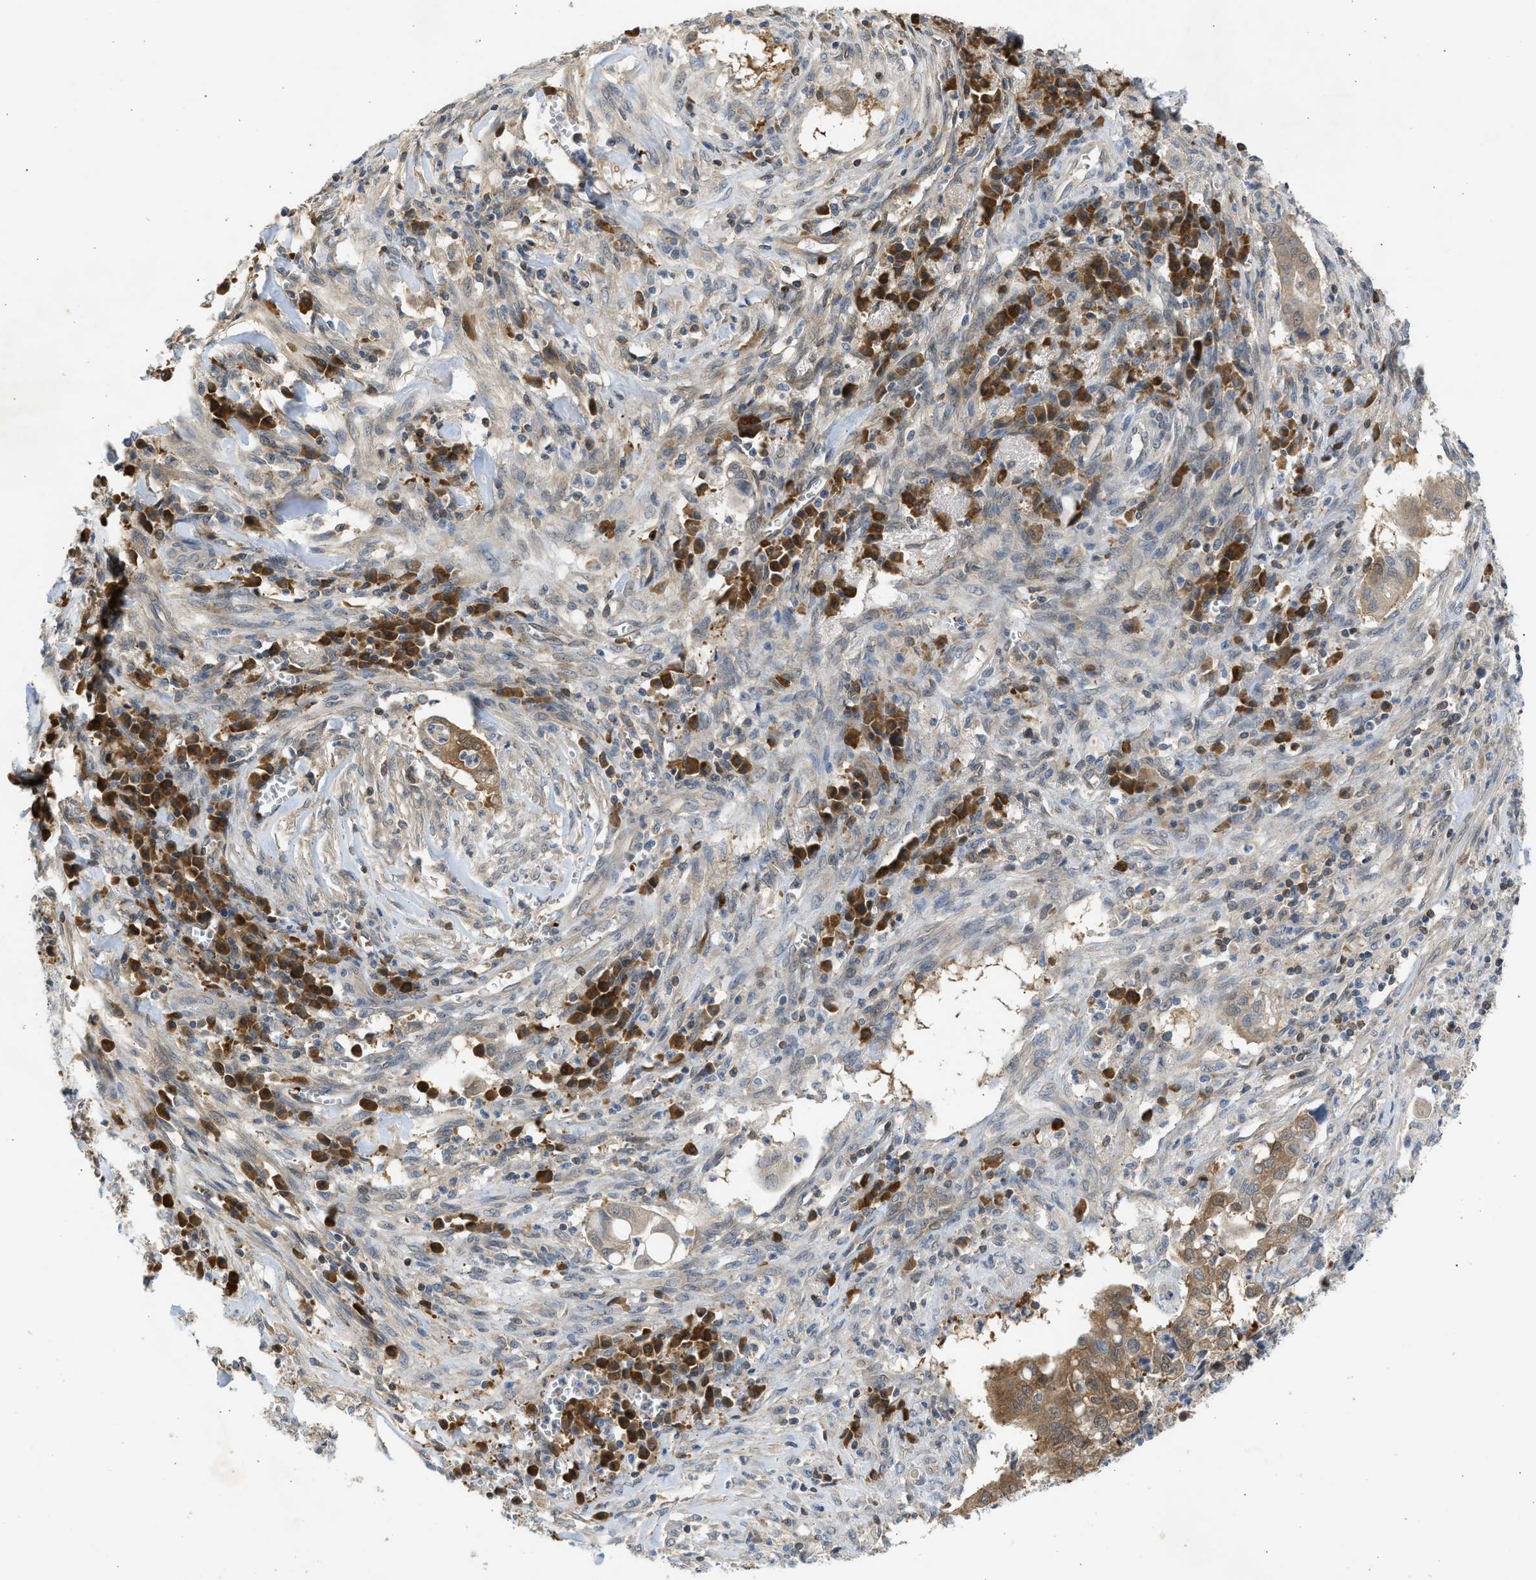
{"staining": {"intensity": "moderate", "quantity": ">75%", "location": "cytoplasmic/membranous"}, "tissue": "cervical cancer", "cell_type": "Tumor cells", "image_type": "cancer", "snomed": [{"axis": "morphology", "description": "Adenocarcinoma, NOS"}, {"axis": "topography", "description": "Cervix"}], "caption": "Protein analysis of adenocarcinoma (cervical) tissue shows moderate cytoplasmic/membranous positivity in about >75% of tumor cells.", "gene": "MAPK7", "patient": {"sex": "female", "age": 44}}